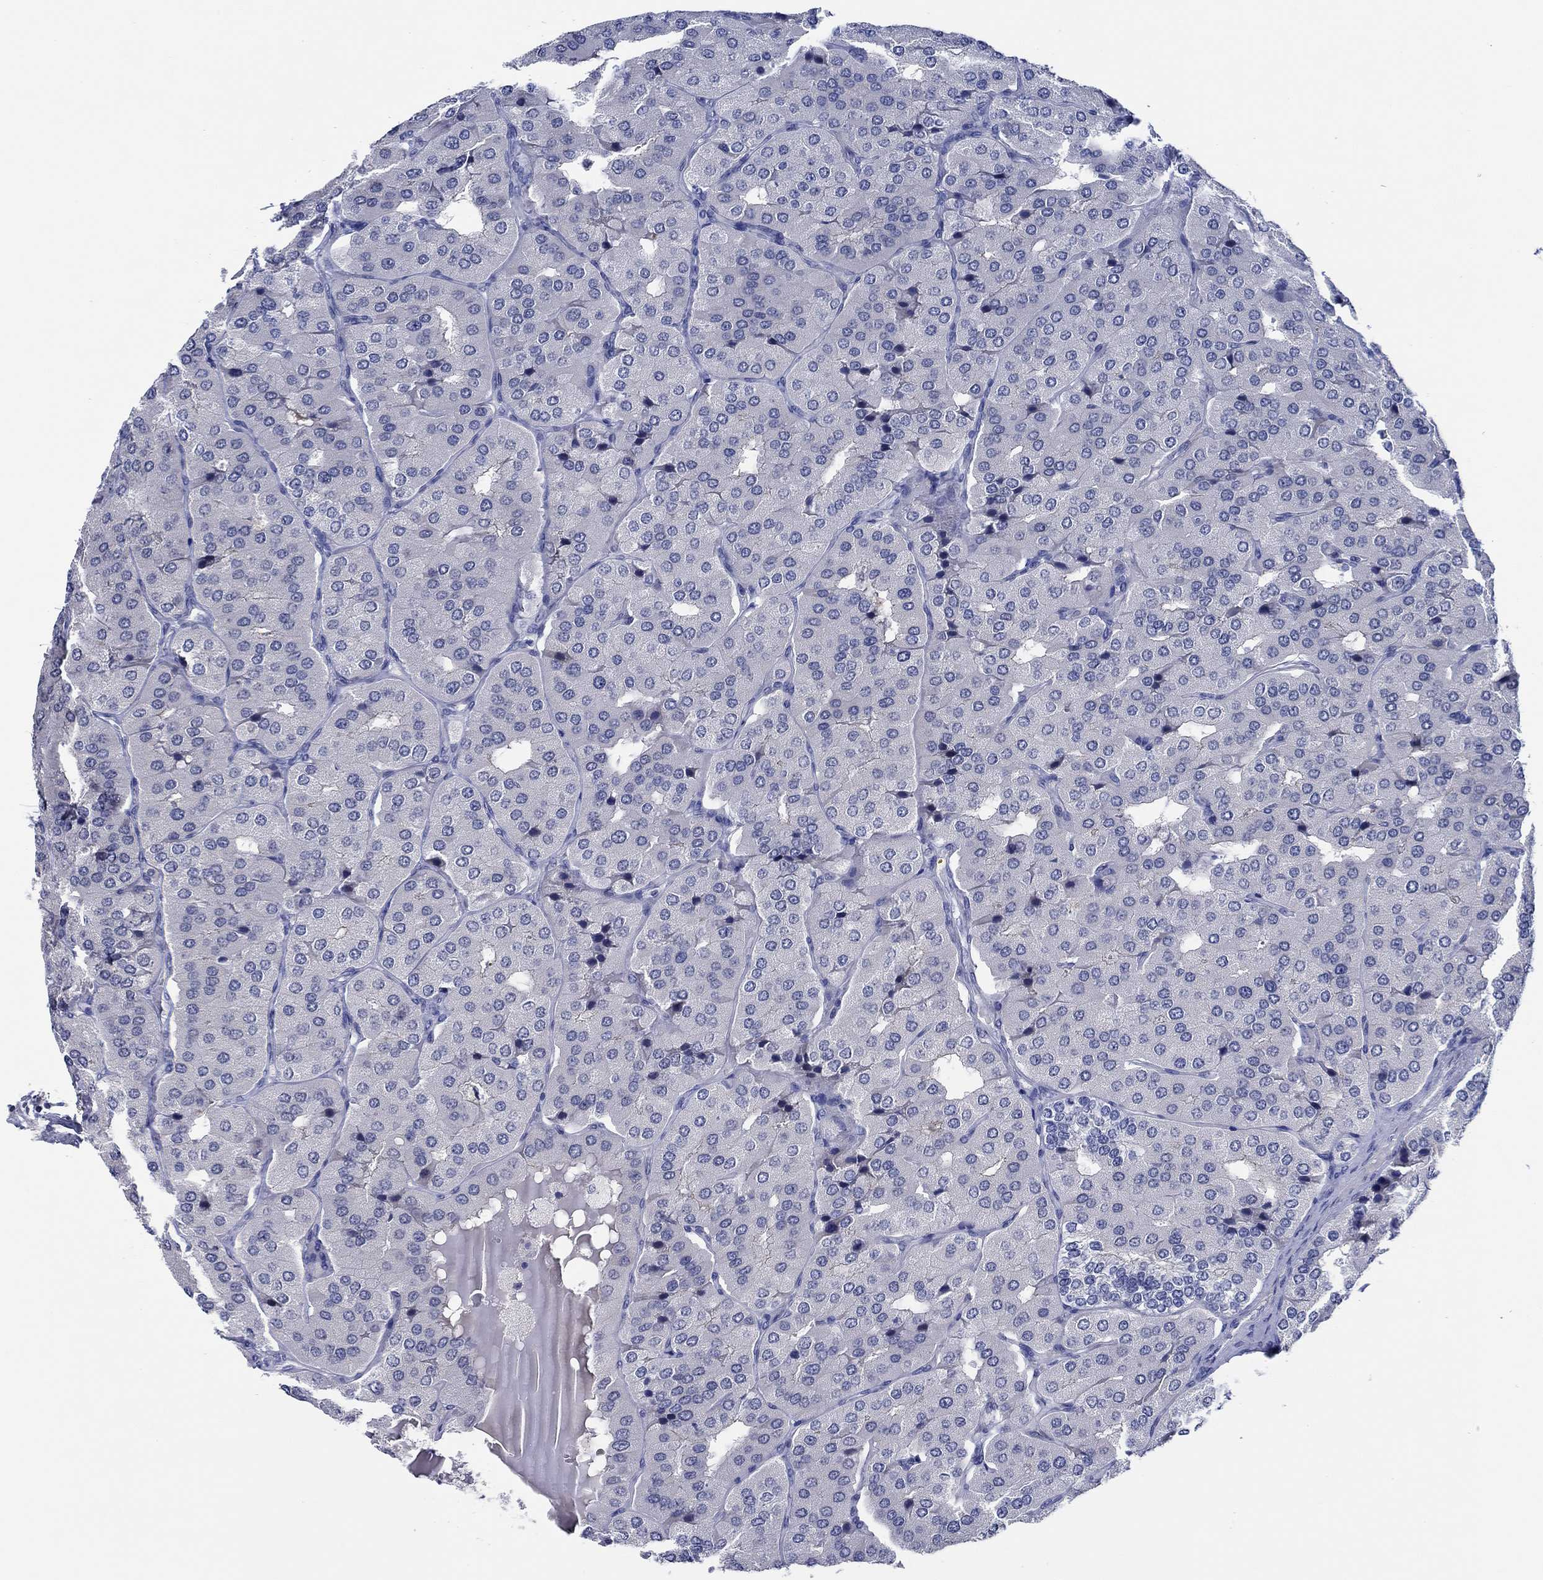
{"staining": {"intensity": "negative", "quantity": "none", "location": "none"}, "tissue": "parathyroid gland", "cell_type": "Glandular cells", "image_type": "normal", "snomed": [{"axis": "morphology", "description": "Normal tissue, NOS"}, {"axis": "morphology", "description": "Adenoma, NOS"}, {"axis": "topography", "description": "Parathyroid gland"}], "caption": "Parathyroid gland stained for a protein using immunohistochemistry (IHC) displays no positivity glandular cells.", "gene": "SLC34A1", "patient": {"sex": "female", "age": 86}}